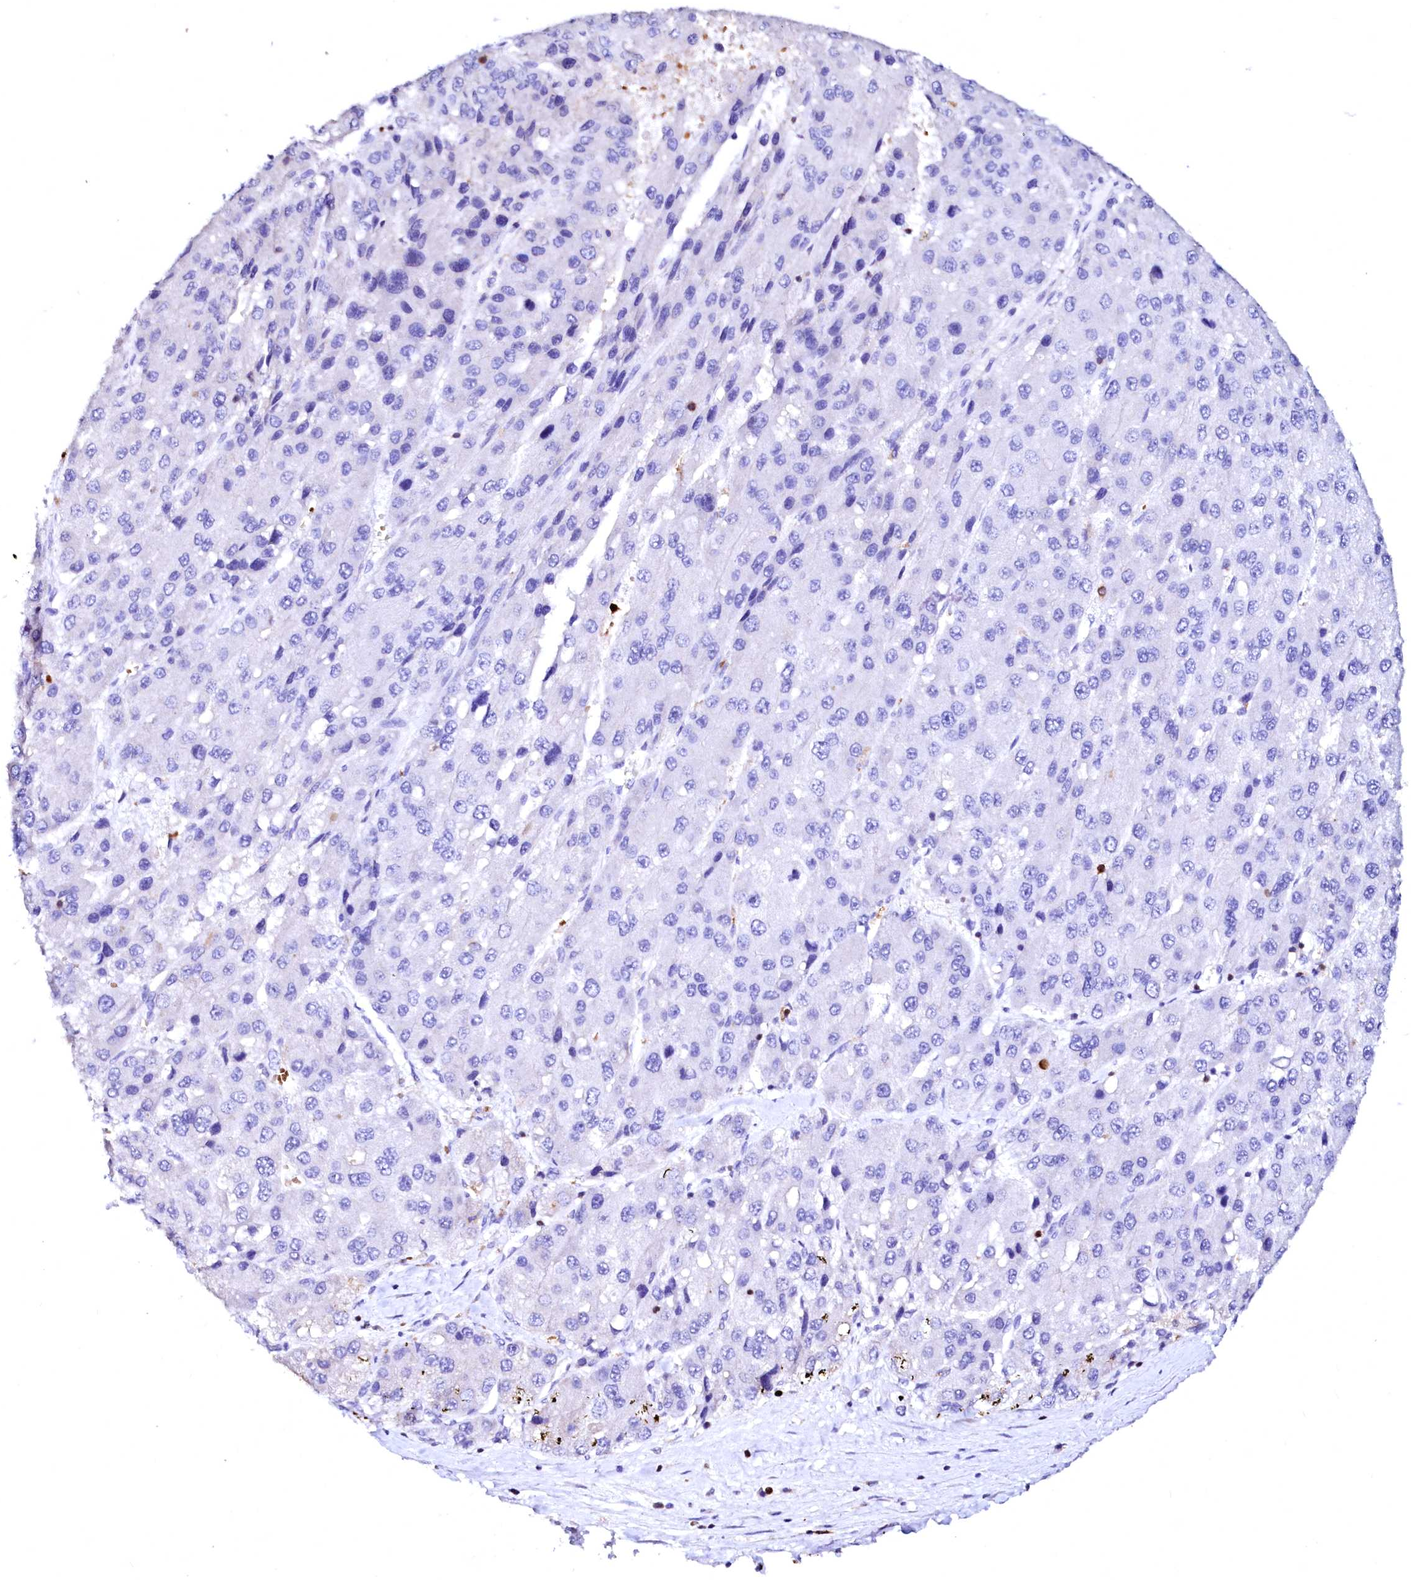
{"staining": {"intensity": "negative", "quantity": "none", "location": "none"}, "tissue": "liver cancer", "cell_type": "Tumor cells", "image_type": "cancer", "snomed": [{"axis": "morphology", "description": "Carcinoma, Hepatocellular, NOS"}, {"axis": "topography", "description": "Liver"}], "caption": "Tumor cells are negative for protein expression in human liver cancer (hepatocellular carcinoma). Brightfield microscopy of immunohistochemistry (IHC) stained with DAB (brown) and hematoxylin (blue), captured at high magnification.", "gene": "RAB27A", "patient": {"sex": "female", "age": 73}}